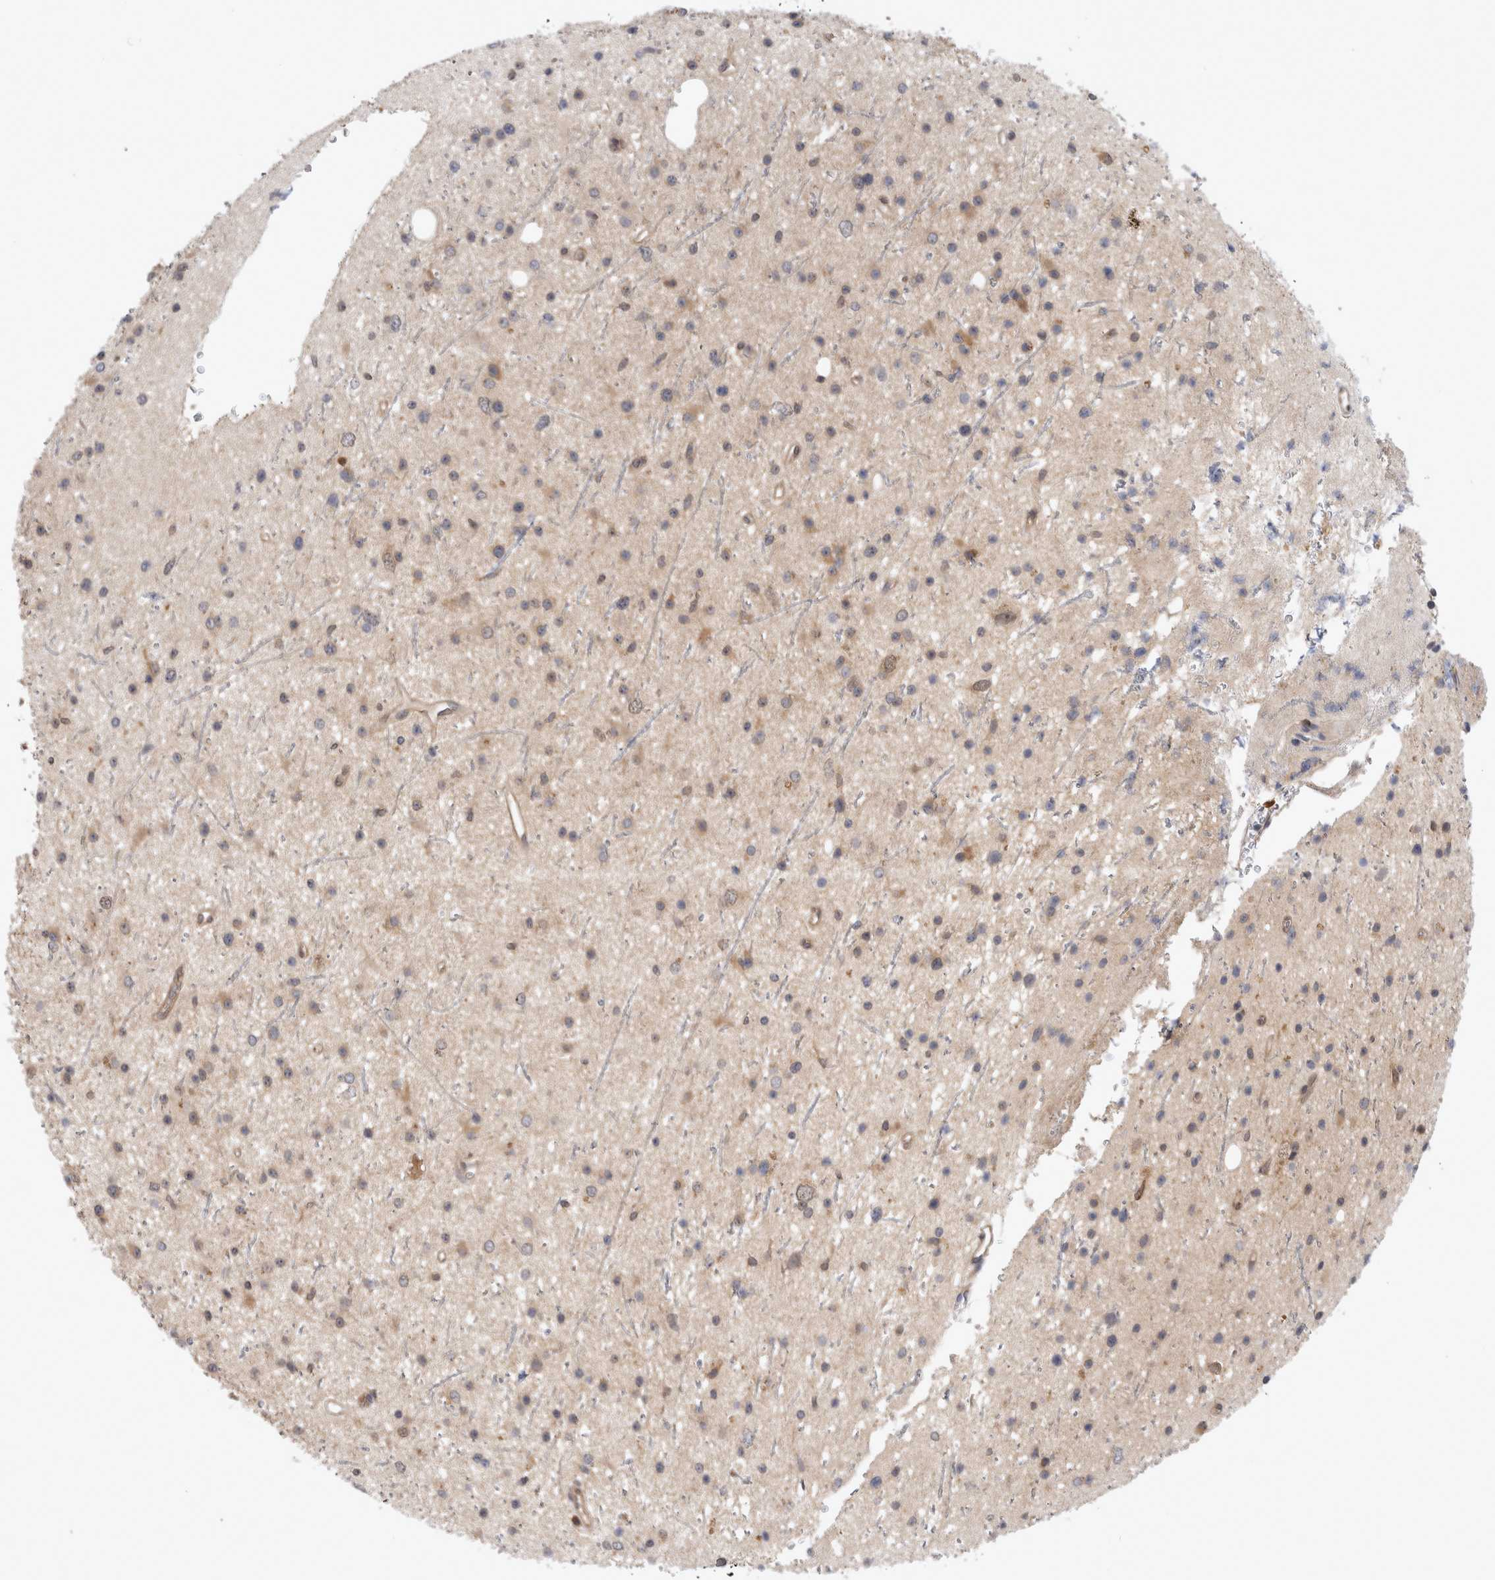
{"staining": {"intensity": "weak", "quantity": "<25%", "location": "cytoplasmic/membranous"}, "tissue": "glioma", "cell_type": "Tumor cells", "image_type": "cancer", "snomed": [{"axis": "morphology", "description": "Glioma, malignant, Low grade"}, {"axis": "topography", "description": "Cerebral cortex"}], "caption": "High power microscopy micrograph of an immunohistochemistry image of glioma, revealing no significant expression in tumor cells. Brightfield microscopy of immunohistochemistry stained with DAB (brown) and hematoxylin (blue), captured at high magnification.", "gene": "ASTN2", "patient": {"sex": "female", "age": 39}}